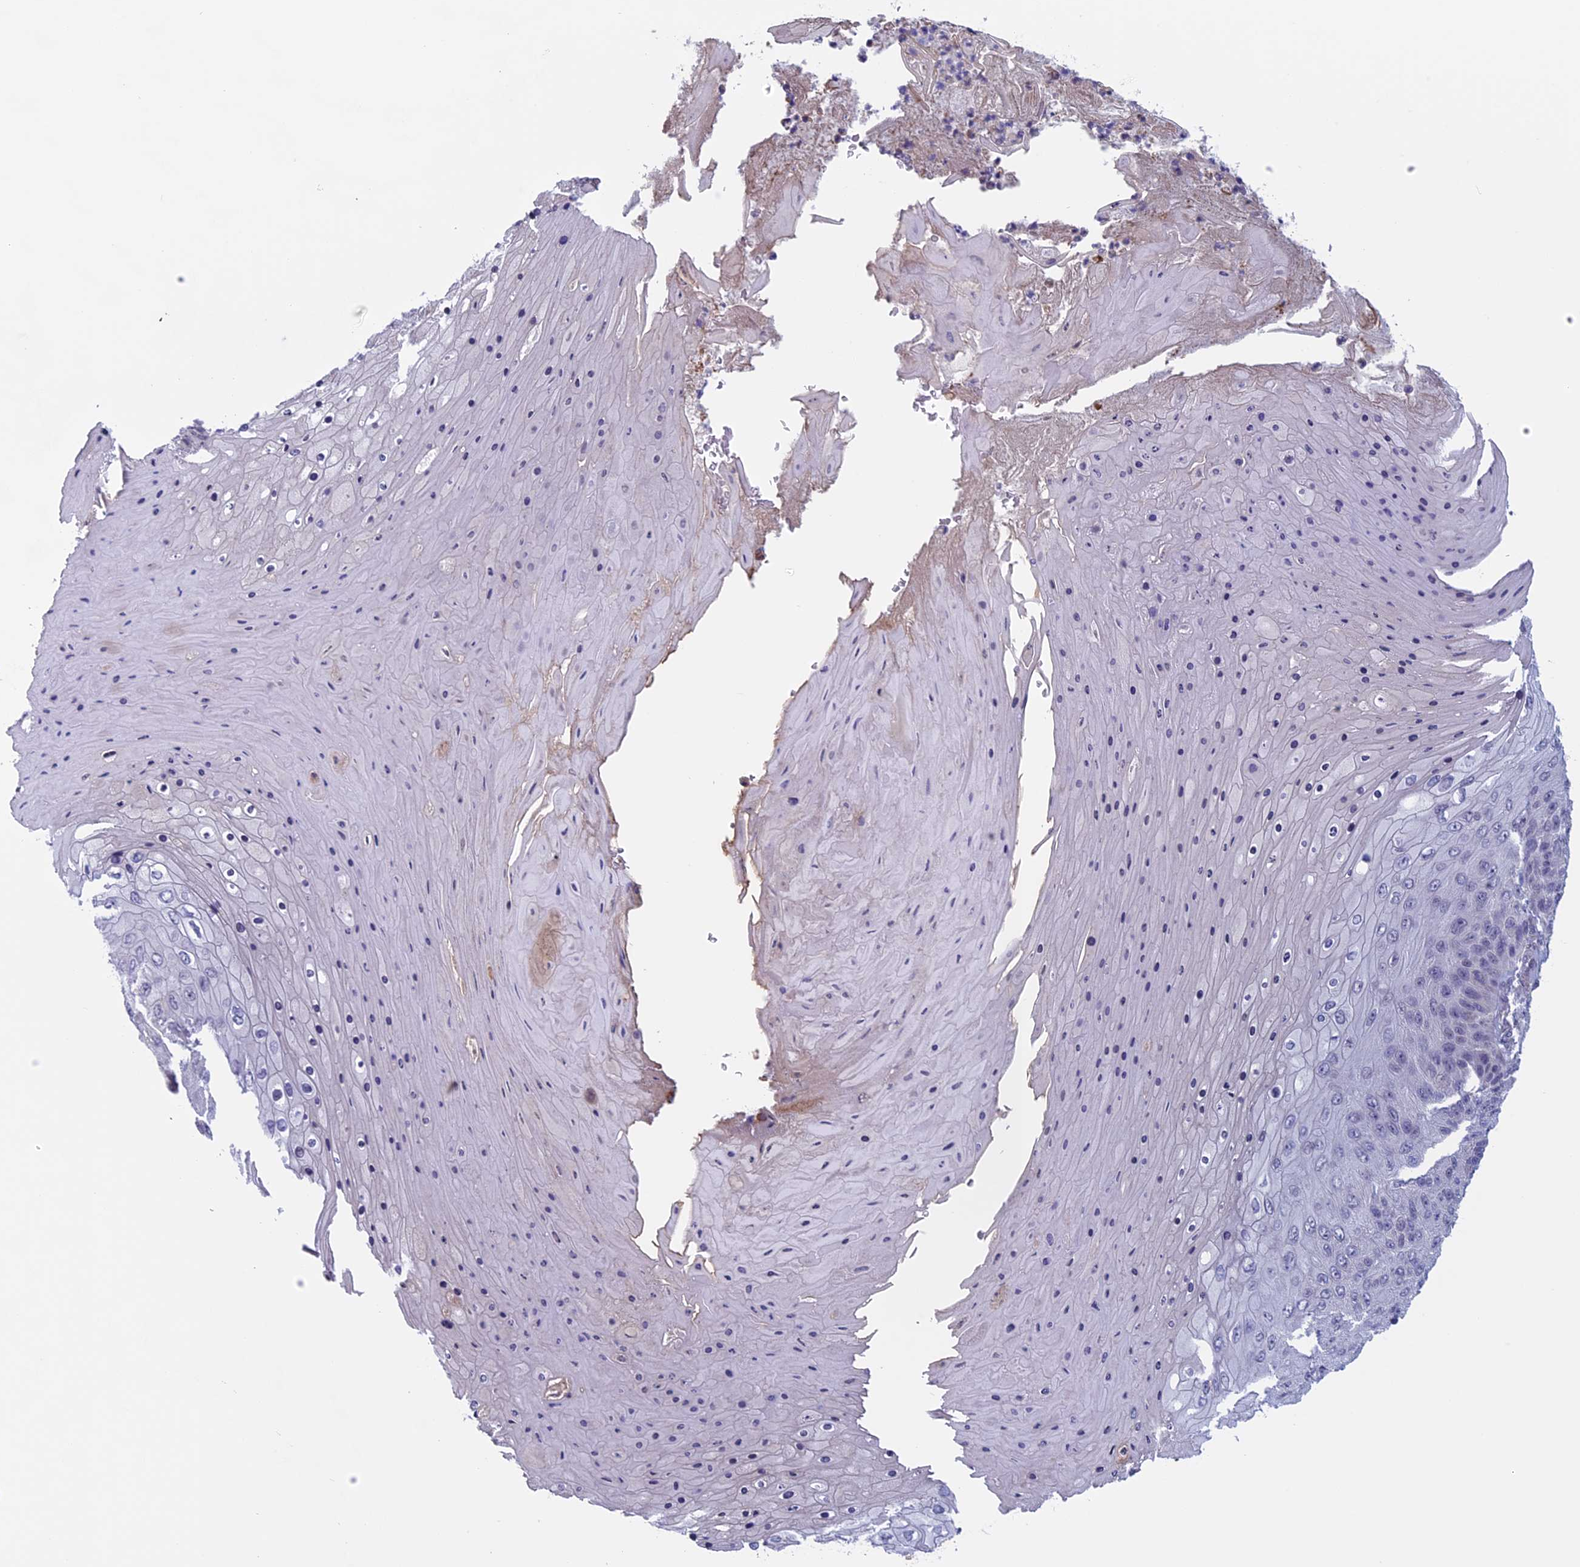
{"staining": {"intensity": "negative", "quantity": "none", "location": "none"}, "tissue": "skin cancer", "cell_type": "Tumor cells", "image_type": "cancer", "snomed": [{"axis": "morphology", "description": "Squamous cell carcinoma, NOS"}, {"axis": "topography", "description": "Skin"}], "caption": "Tumor cells are negative for protein expression in human skin squamous cell carcinoma.", "gene": "SLC1A6", "patient": {"sex": "female", "age": 88}}